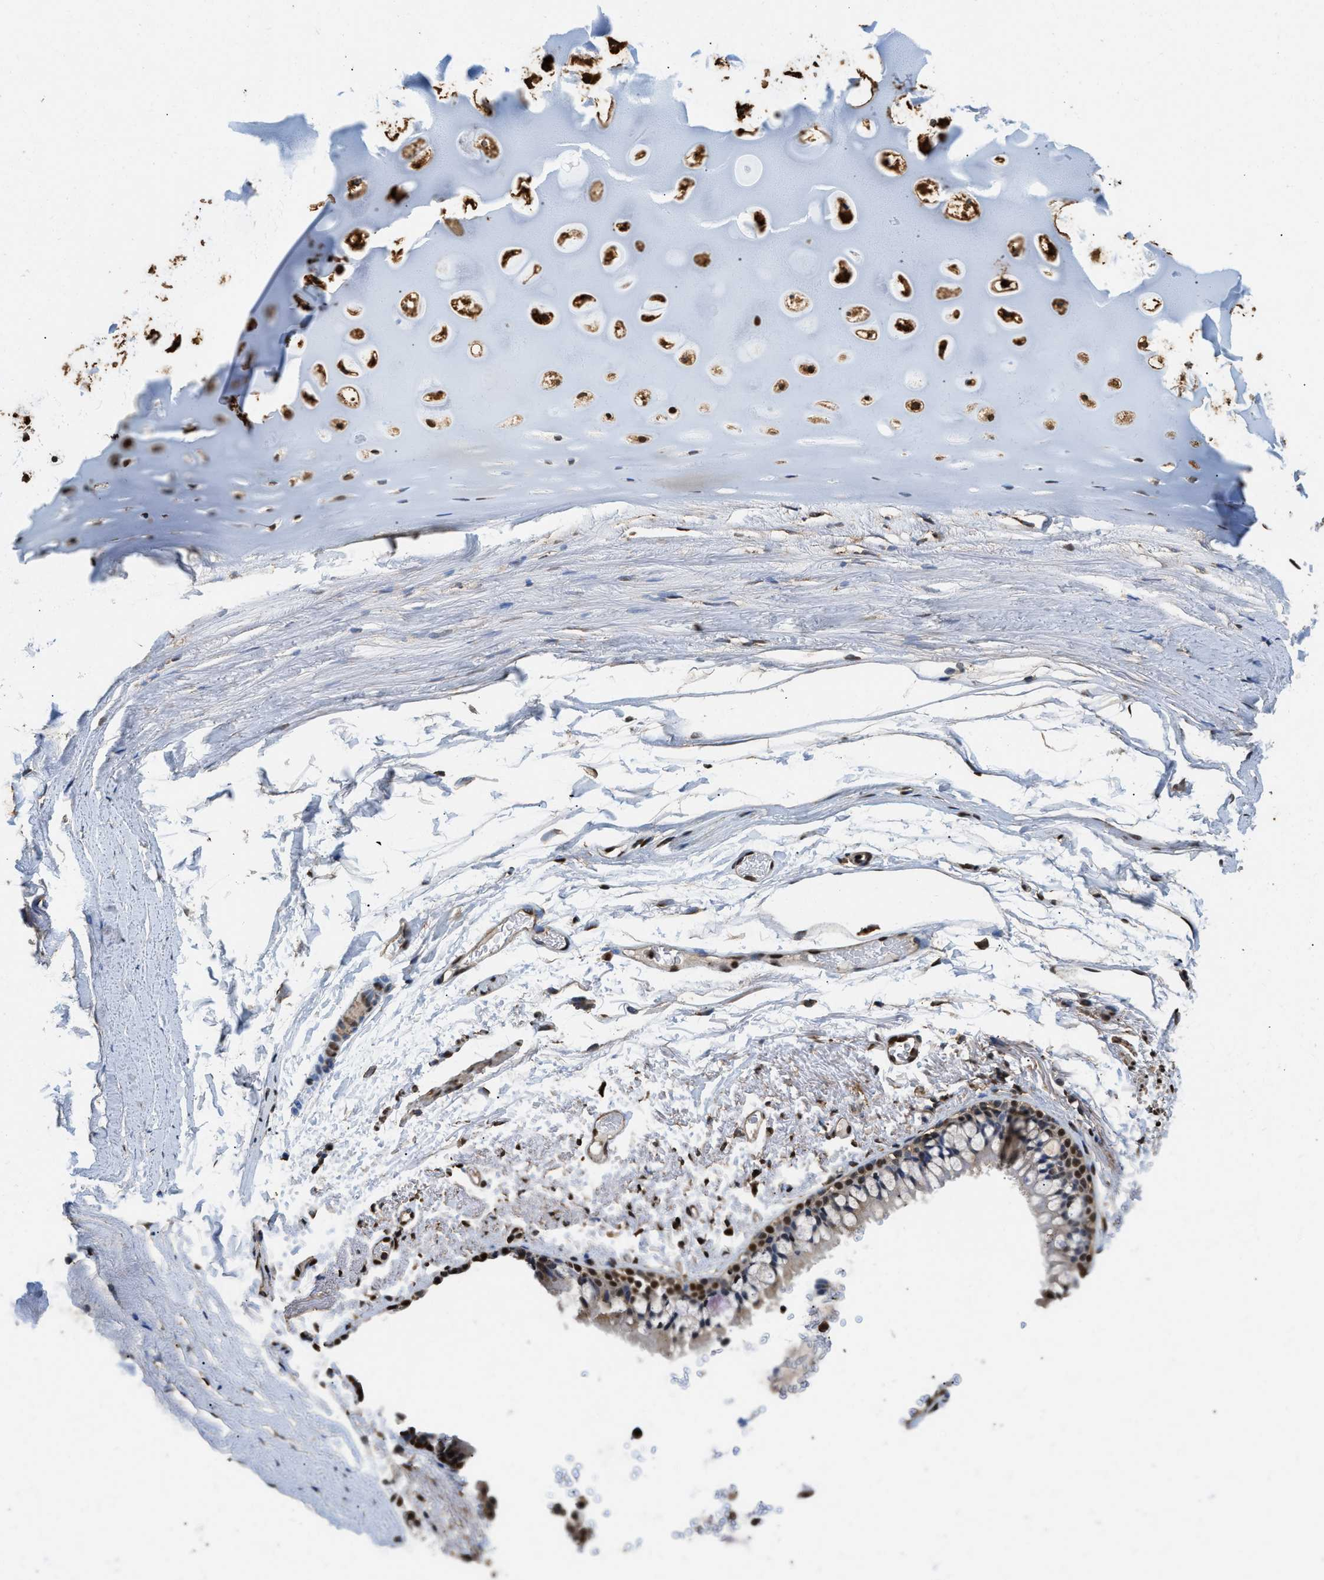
{"staining": {"intensity": "moderate", "quantity": ">75%", "location": "cytoplasmic/membranous,nuclear"}, "tissue": "adipose tissue", "cell_type": "Adipocytes", "image_type": "normal", "snomed": [{"axis": "morphology", "description": "Normal tissue, NOS"}, {"axis": "topography", "description": "Bronchus"}], "caption": "Adipocytes show medium levels of moderate cytoplasmic/membranous,nuclear positivity in about >75% of cells in normal adipose tissue. (DAB (3,3'-diaminobenzidine) = brown stain, brightfield microscopy at high magnification).", "gene": "GAPDH", "patient": {"sex": "female", "age": 73}}